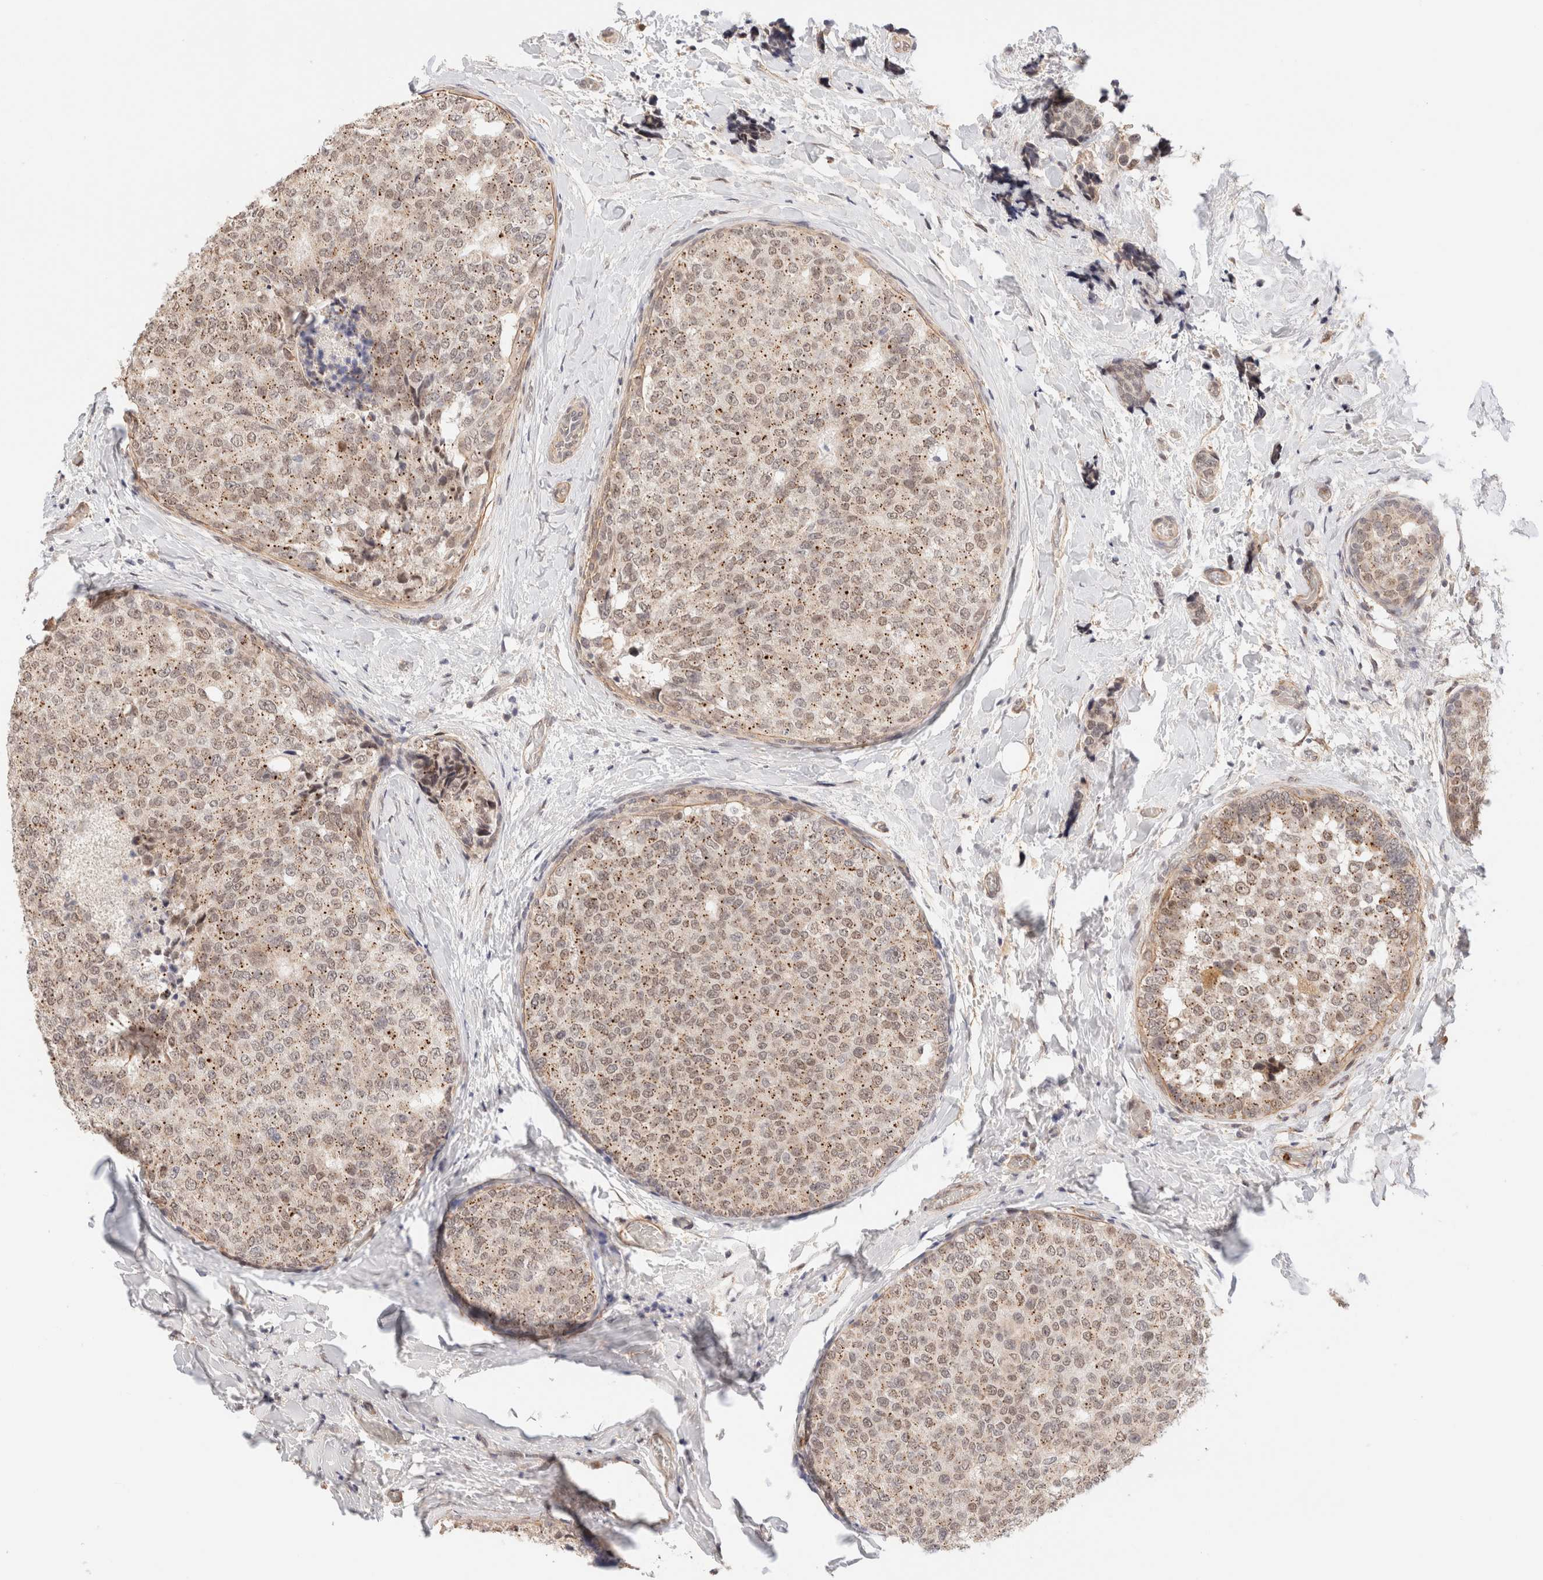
{"staining": {"intensity": "weak", "quantity": ">75%", "location": "nuclear"}, "tissue": "breast cancer", "cell_type": "Tumor cells", "image_type": "cancer", "snomed": [{"axis": "morphology", "description": "Normal tissue, NOS"}, {"axis": "morphology", "description": "Duct carcinoma"}, {"axis": "topography", "description": "Breast"}], "caption": "This histopathology image reveals breast cancer (intraductal carcinoma) stained with immunohistochemistry (IHC) to label a protein in brown. The nuclear of tumor cells show weak positivity for the protein. Nuclei are counter-stained blue.", "gene": "BRPF3", "patient": {"sex": "female", "age": 43}}